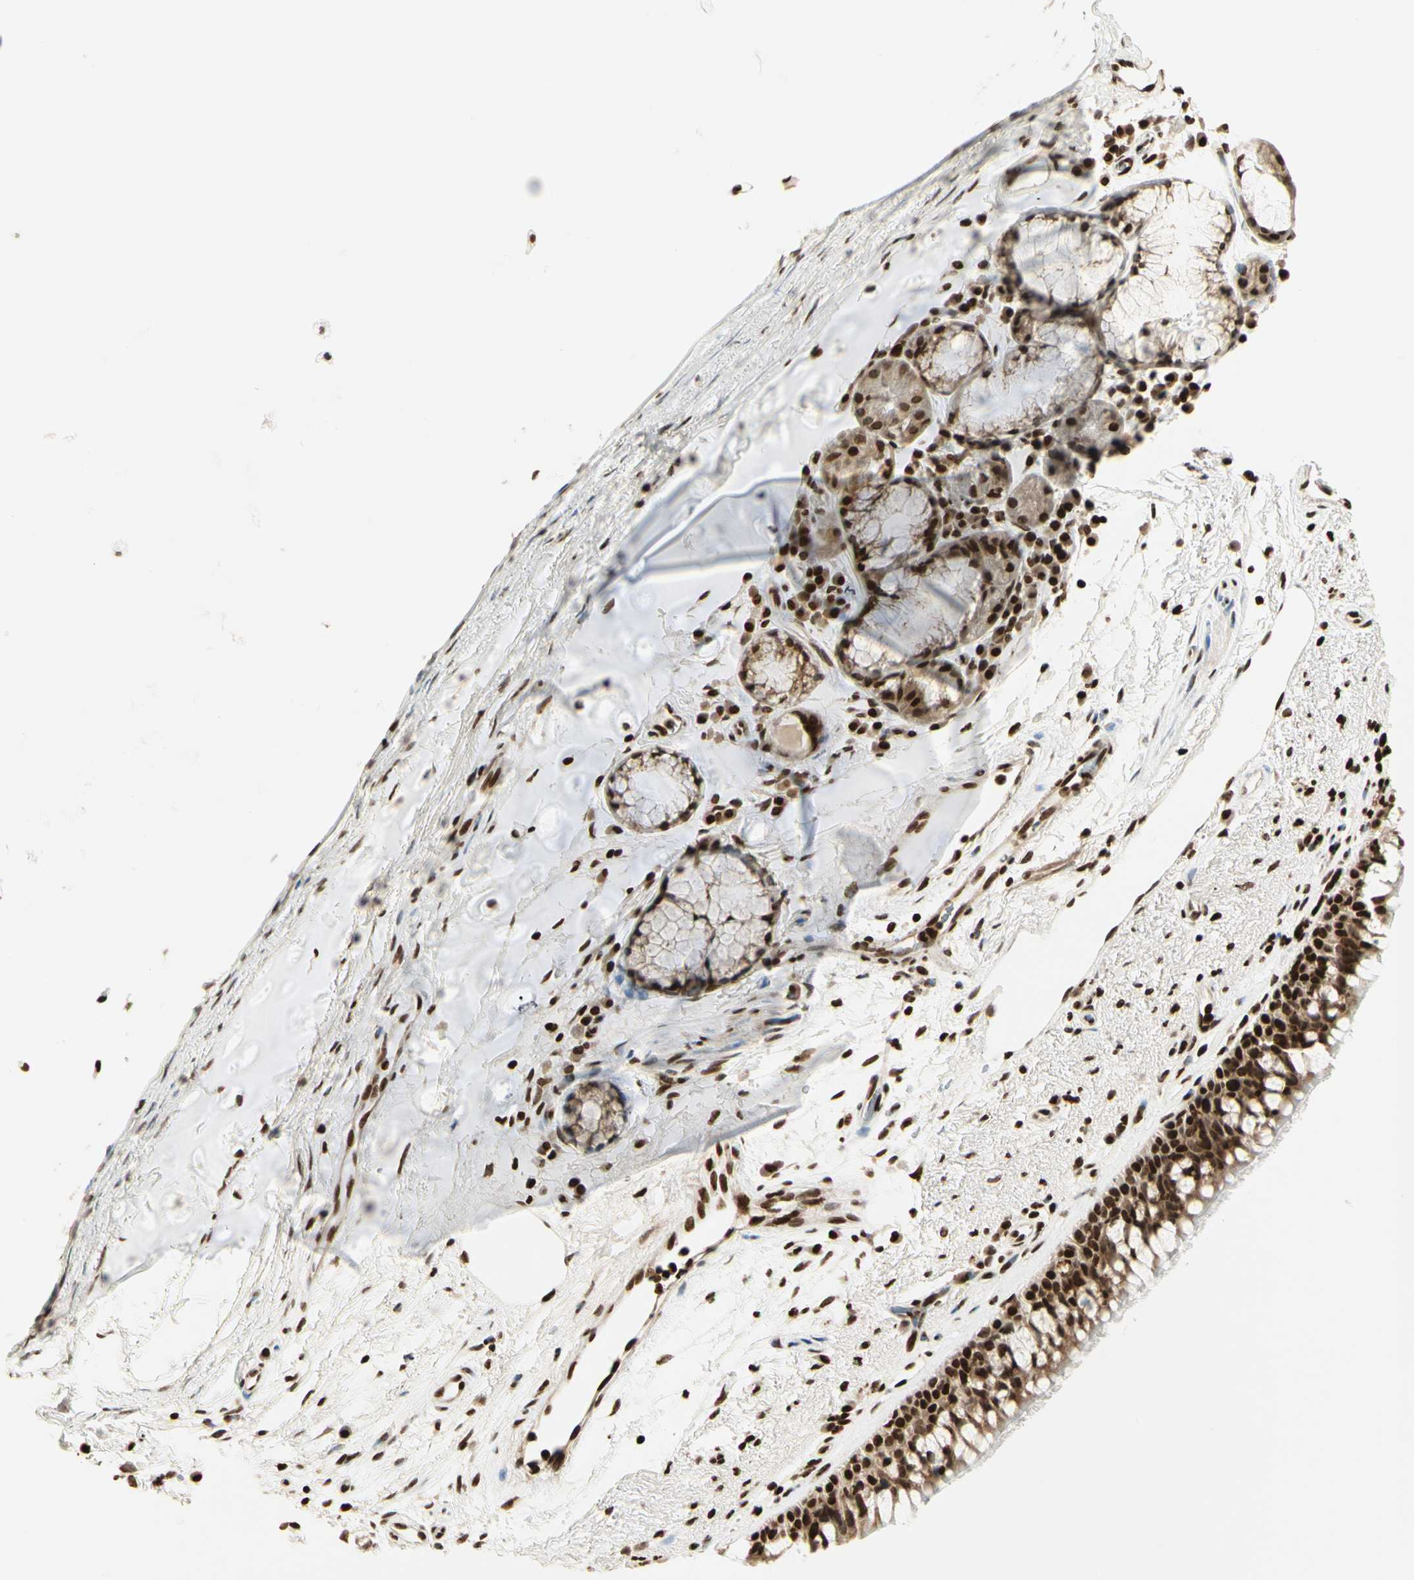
{"staining": {"intensity": "strong", "quantity": ">75%", "location": "cytoplasmic/membranous,nuclear"}, "tissue": "bronchus", "cell_type": "Respiratory epithelial cells", "image_type": "normal", "snomed": [{"axis": "morphology", "description": "Normal tissue, NOS"}, {"axis": "topography", "description": "Bronchus"}], "caption": "The image displays staining of unremarkable bronchus, revealing strong cytoplasmic/membranous,nuclear protein staining (brown color) within respiratory epithelial cells.", "gene": "TSHZ3", "patient": {"sex": "female", "age": 54}}